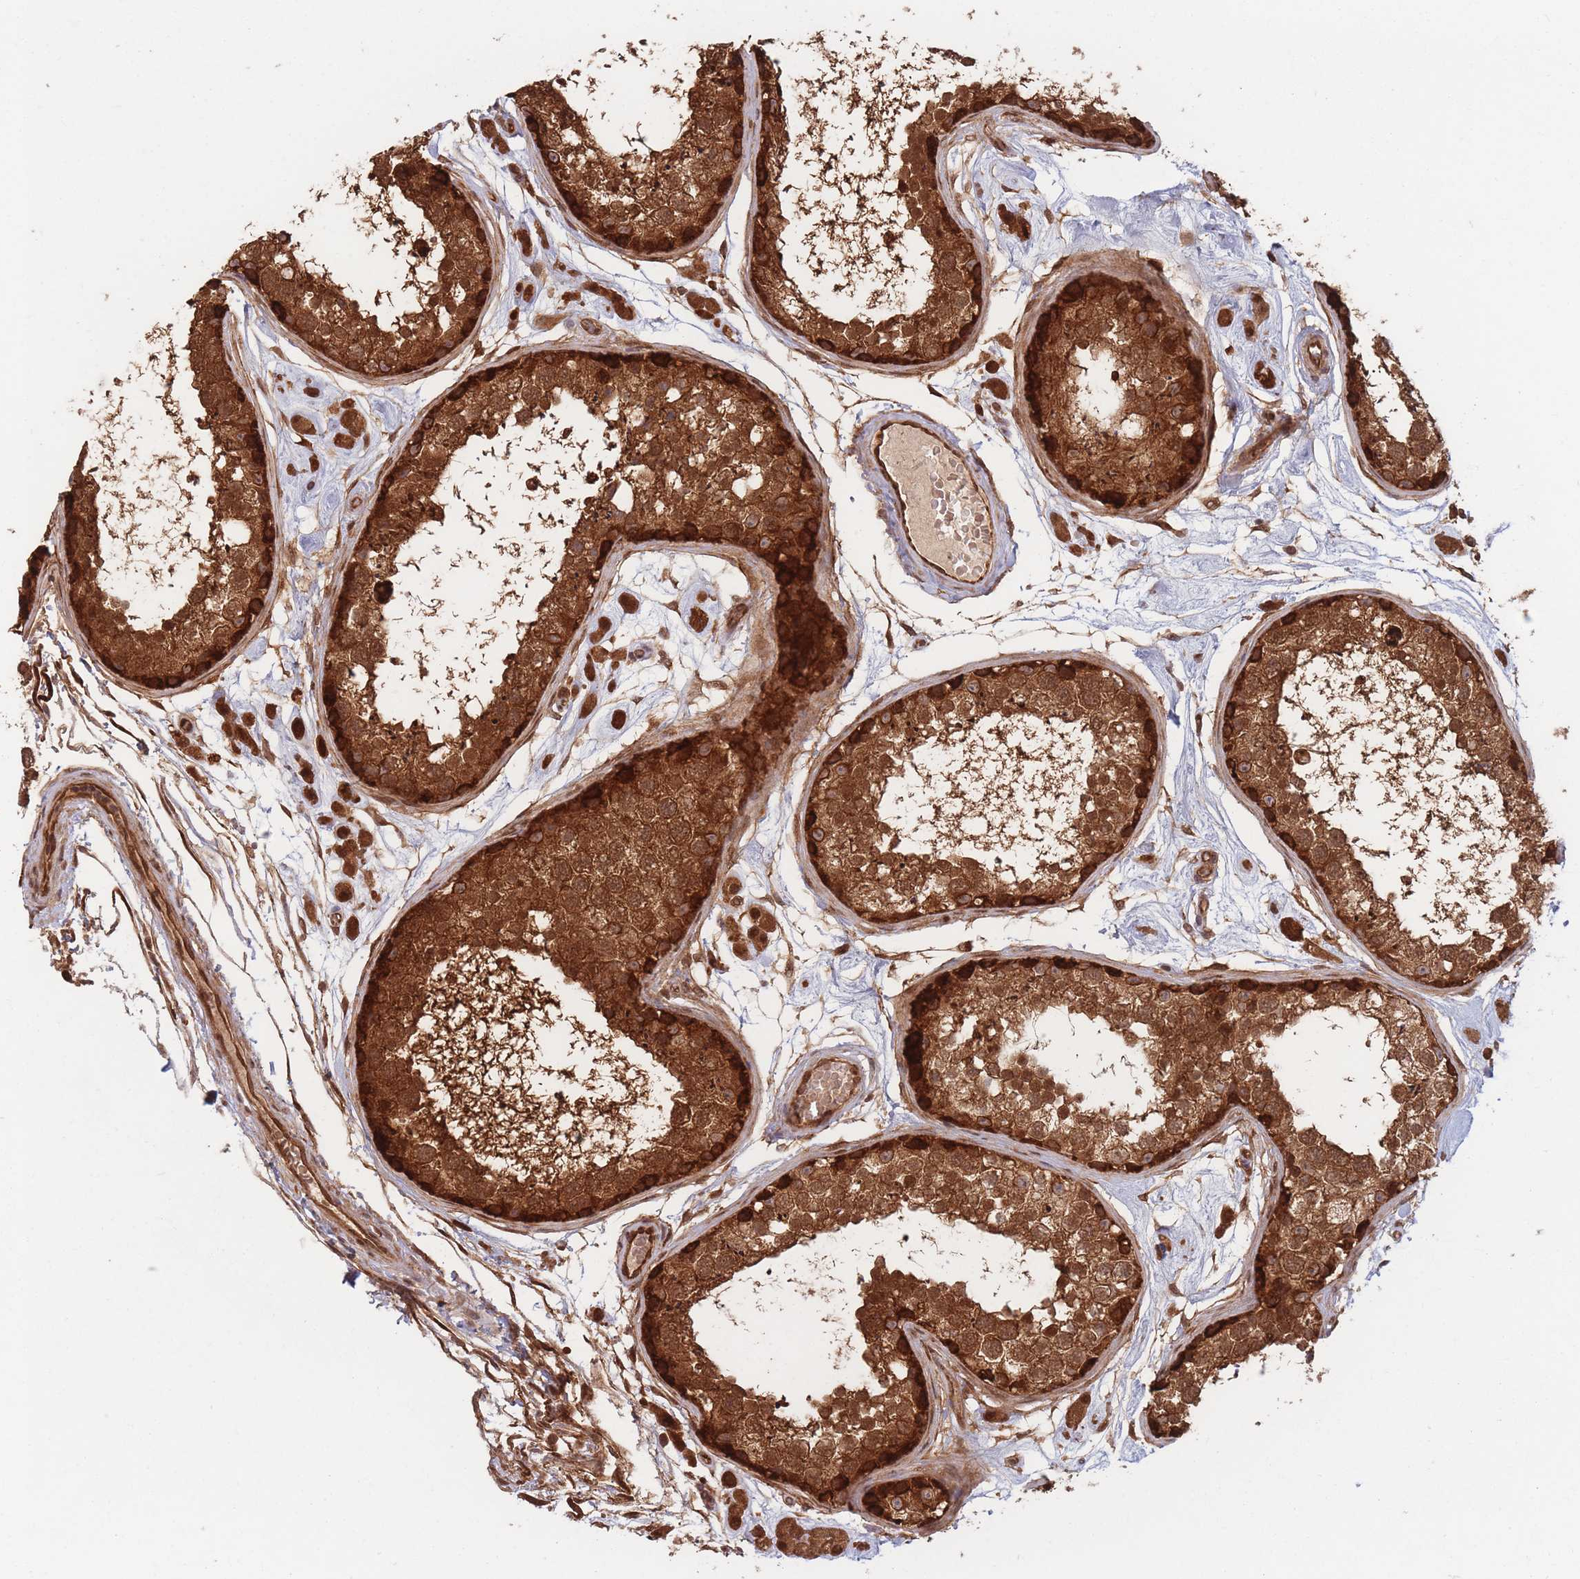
{"staining": {"intensity": "strong", "quantity": ">75%", "location": "cytoplasmic/membranous,nuclear"}, "tissue": "testis", "cell_type": "Cells in seminiferous ducts", "image_type": "normal", "snomed": [{"axis": "morphology", "description": "Normal tissue, NOS"}, {"axis": "topography", "description": "Testis"}], "caption": "Immunohistochemical staining of unremarkable testis displays high levels of strong cytoplasmic/membranous,nuclear staining in about >75% of cells in seminiferous ducts.", "gene": "PODXL2", "patient": {"sex": "male", "age": 25}}